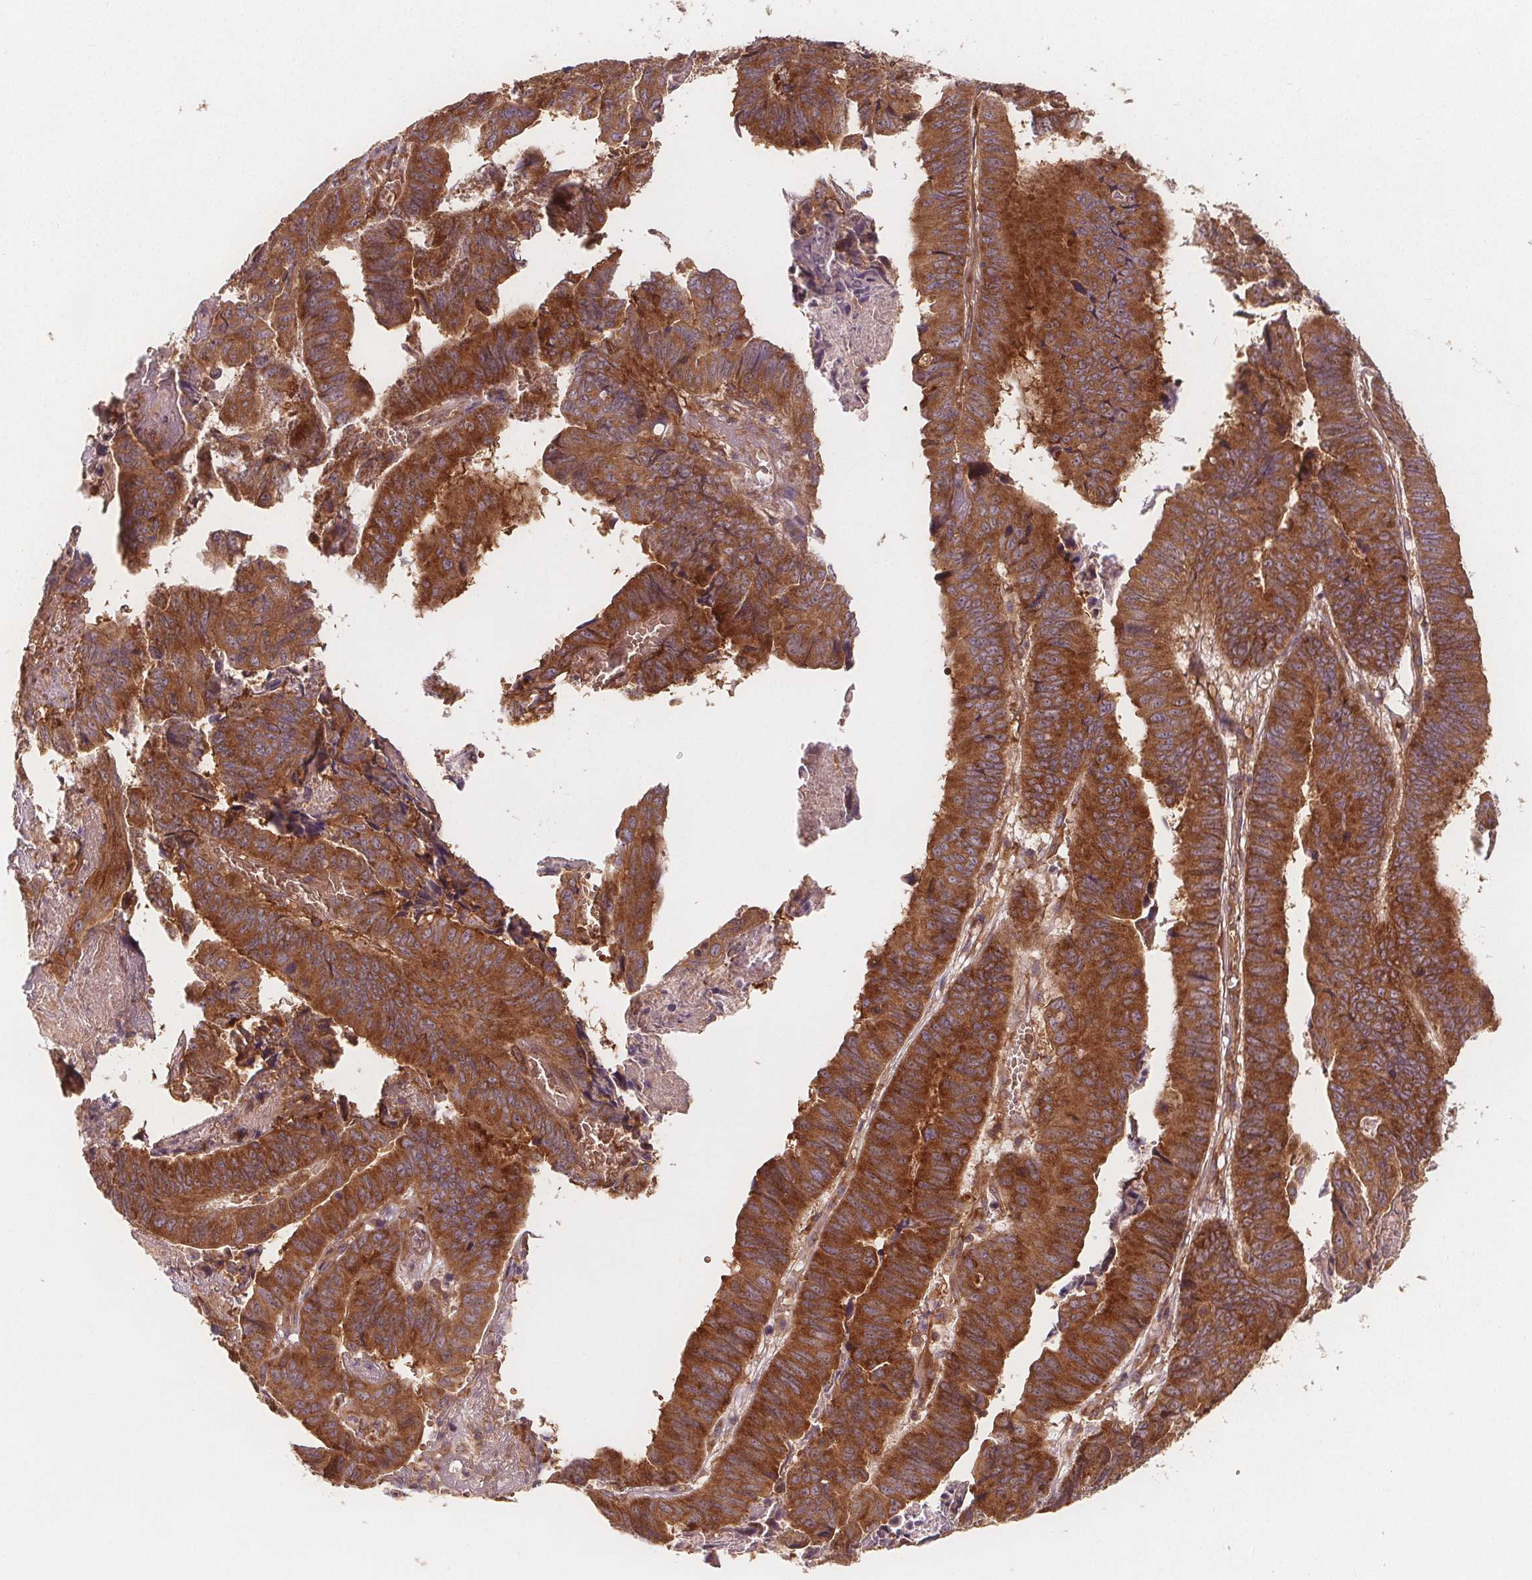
{"staining": {"intensity": "strong", "quantity": ">75%", "location": "cytoplasmic/membranous"}, "tissue": "stomach cancer", "cell_type": "Tumor cells", "image_type": "cancer", "snomed": [{"axis": "morphology", "description": "Adenocarcinoma, NOS"}, {"axis": "topography", "description": "Stomach, lower"}], "caption": "This photomicrograph exhibits stomach cancer (adenocarcinoma) stained with immunohistochemistry to label a protein in brown. The cytoplasmic/membranous of tumor cells show strong positivity for the protein. Nuclei are counter-stained blue.", "gene": "EIF3D", "patient": {"sex": "male", "age": 77}}